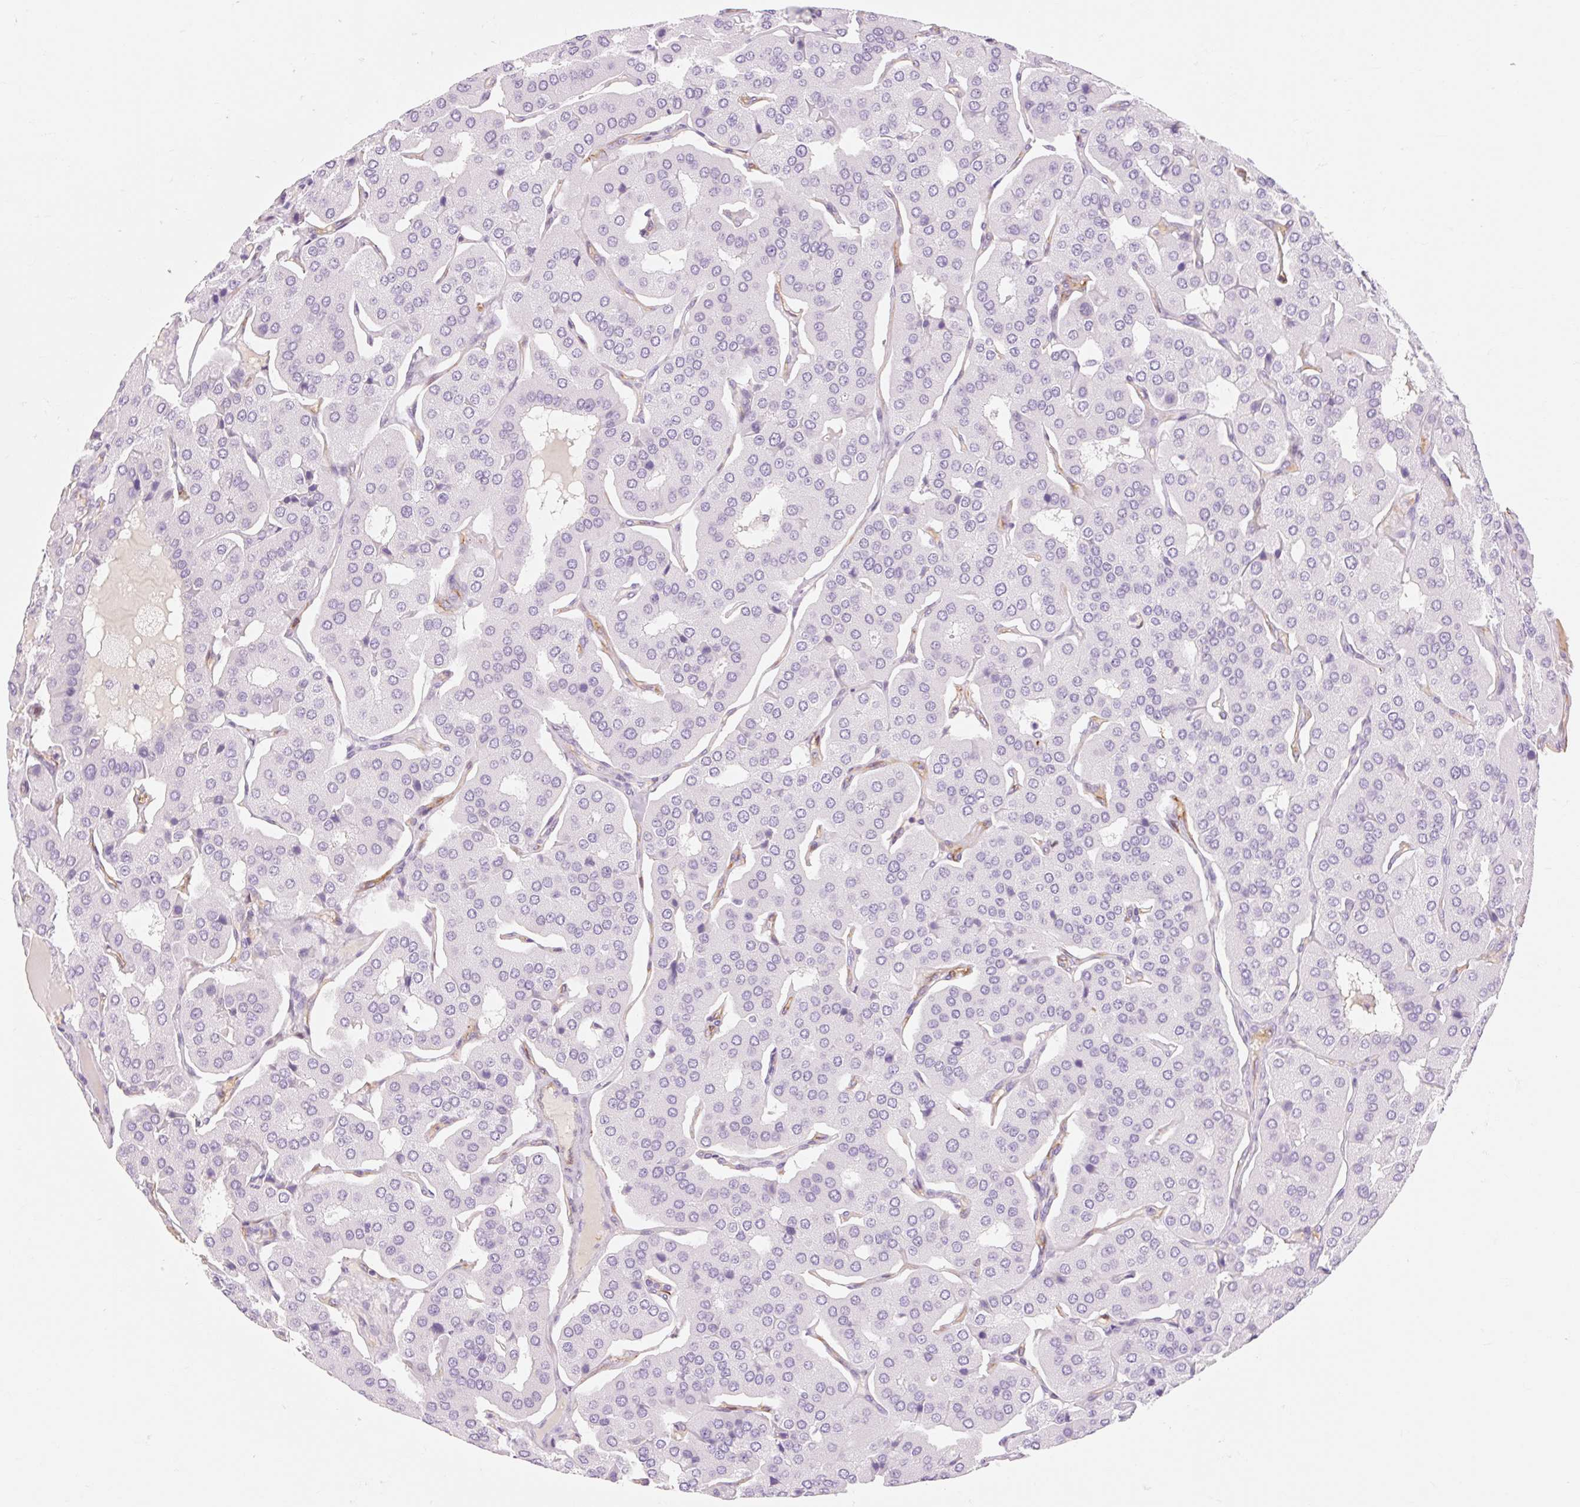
{"staining": {"intensity": "negative", "quantity": "none", "location": "none"}, "tissue": "parathyroid gland", "cell_type": "Glandular cells", "image_type": "normal", "snomed": [{"axis": "morphology", "description": "Normal tissue, NOS"}, {"axis": "morphology", "description": "Adenoma, NOS"}, {"axis": "topography", "description": "Parathyroid gland"}], "caption": "IHC micrograph of normal parathyroid gland: human parathyroid gland stained with DAB reveals no significant protein staining in glandular cells. Nuclei are stained in blue.", "gene": "TAF1L", "patient": {"sex": "female", "age": 86}}